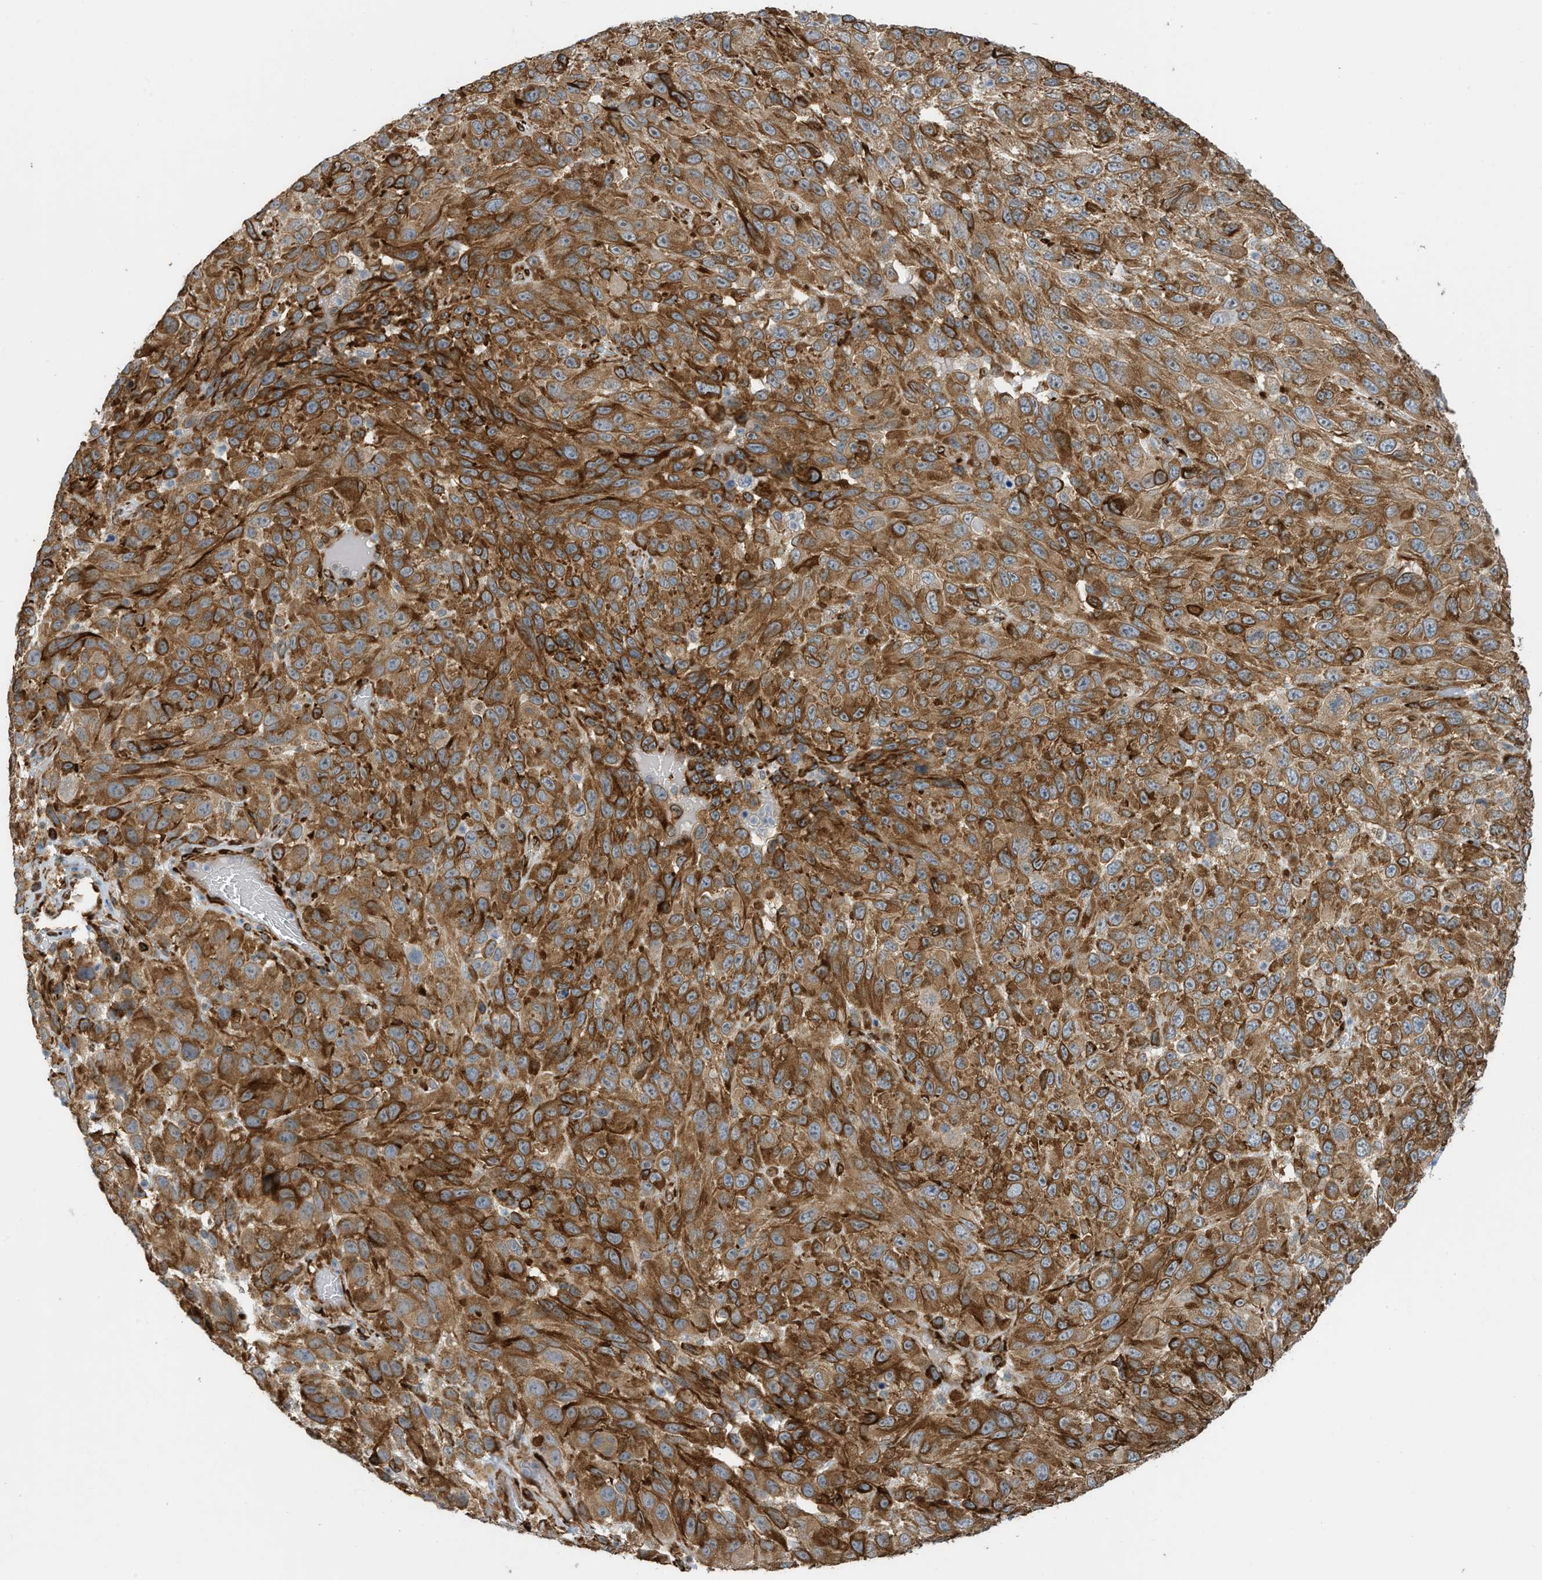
{"staining": {"intensity": "strong", "quantity": ">75%", "location": "cytoplasmic/membranous"}, "tissue": "melanoma", "cell_type": "Tumor cells", "image_type": "cancer", "snomed": [{"axis": "morphology", "description": "Malignant melanoma, NOS"}, {"axis": "topography", "description": "Skin"}], "caption": "Melanoma was stained to show a protein in brown. There is high levels of strong cytoplasmic/membranous positivity in about >75% of tumor cells.", "gene": "ZBTB45", "patient": {"sex": "female", "age": 96}}